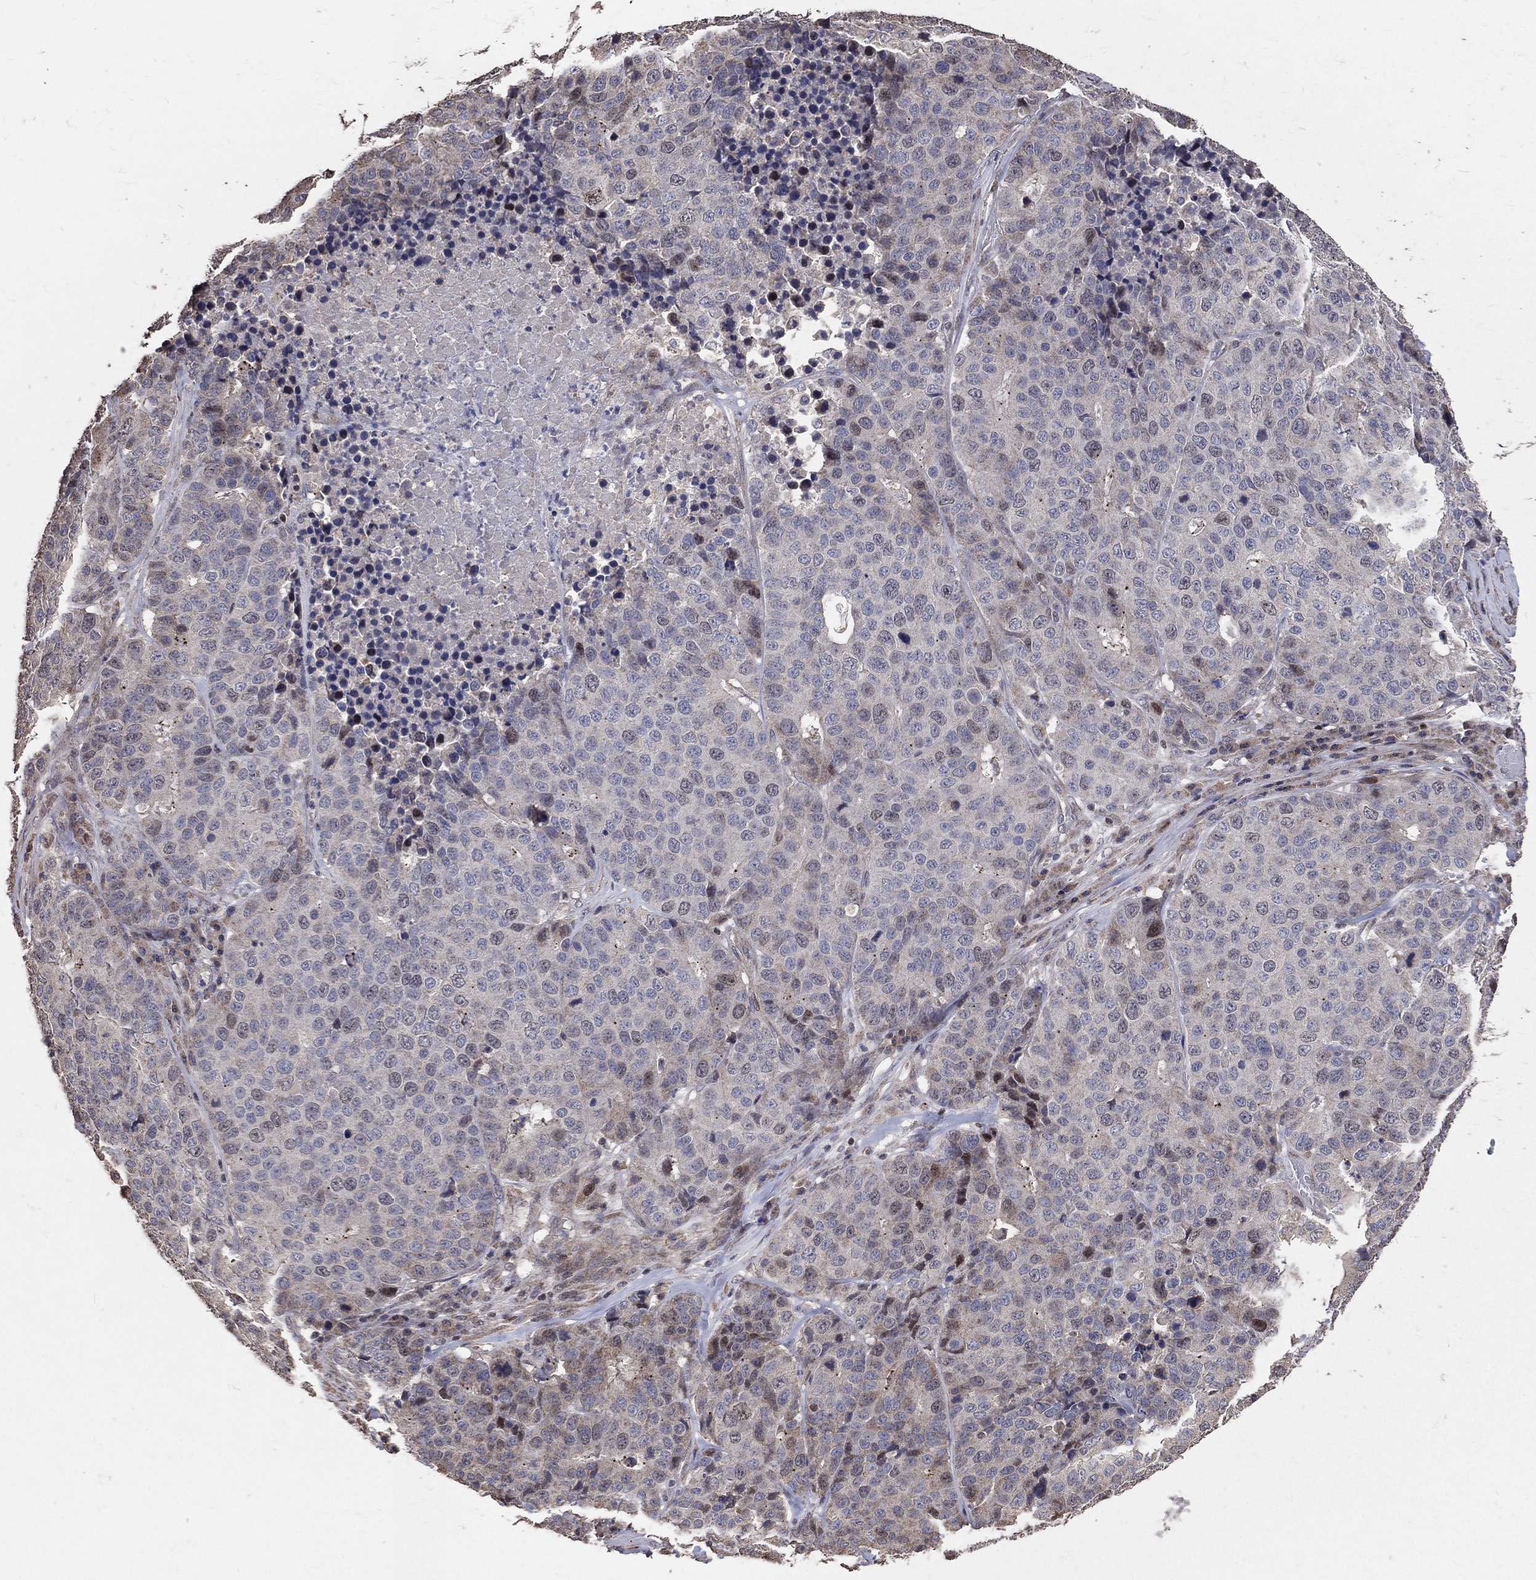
{"staining": {"intensity": "weak", "quantity": "<25%", "location": "cytoplasmic/membranous"}, "tissue": "stomach cancer", "cell_type": "Tumor cells", "image_type": "cancer", "snomed": [{"axis": "morphology", "description": "Adenocarcinoma, NOS"}, {"axis": "topography", "description": "Stomach"}], "caption": "This histopathology image is of stomach cancer stained with IHC to label a protein in brown with the nuclei are counter-stained blue. There is no positivity in tumor cells. (IHC, brightfield microscopy, high magnification).", "gene": "LY6K", "patient": {"sex": "male", "age": 71}}